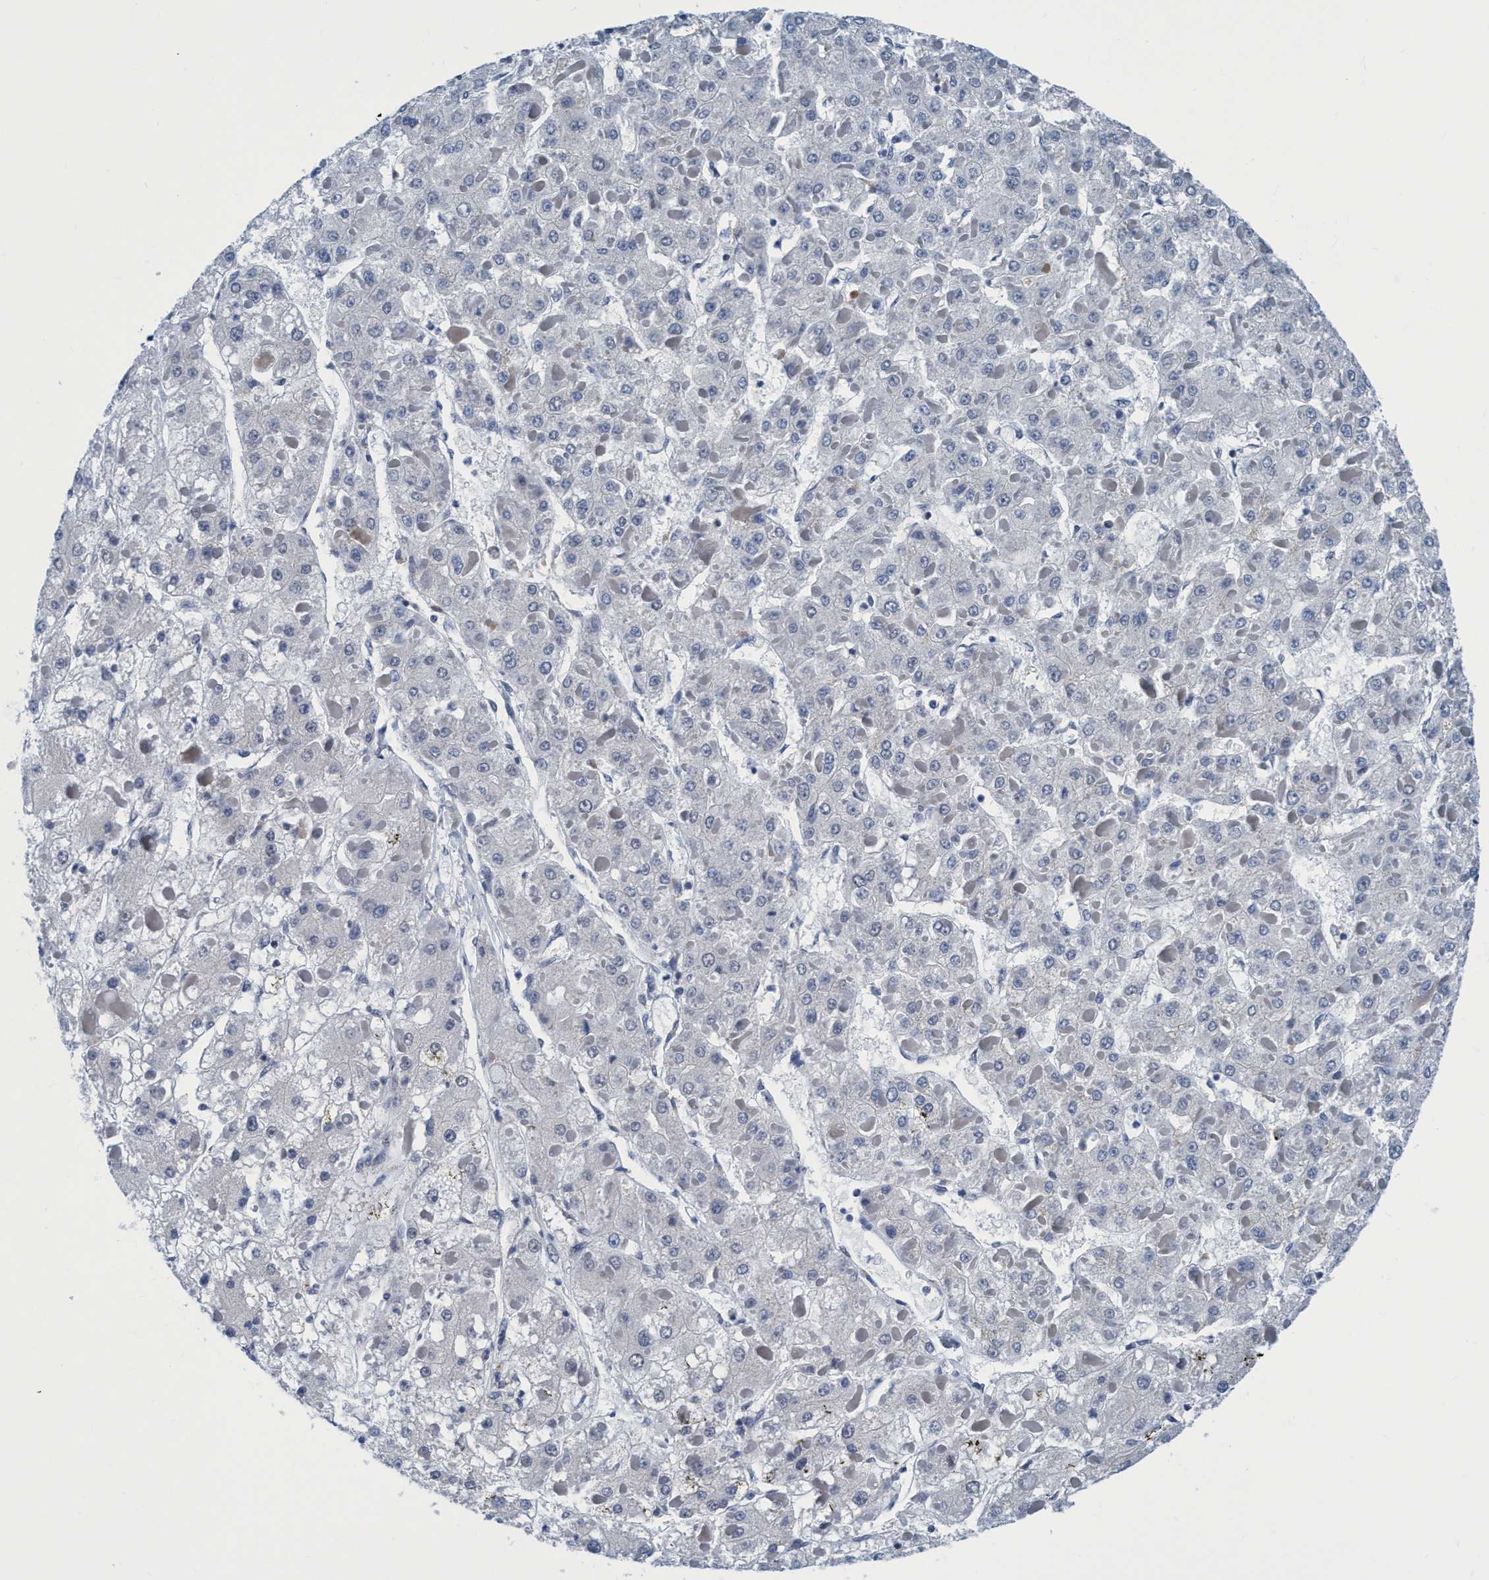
{"staining": {"intensity": "negative", "quantity": "none", "location": "none"}, "tissue": "liver cancer", "cell_type": "Tumor cells", "image_type": "cancer", "snomed": [{"axis": "morphology", "description": "Carcinoma, Hepatocellular, NOS"}, {"axis": "topography", "description": "Liver"}], "caption": "High magnification brightfield microscopy of liver hepatocellular carcinoma stained with DAB (3,3'-diaminobenzidine) (brown) and counterstained with hematoxylin (blue): tumor cells show no significant positivity.", "gene": "DNAI1", "patient": {"sex": "female", "age": 73}}